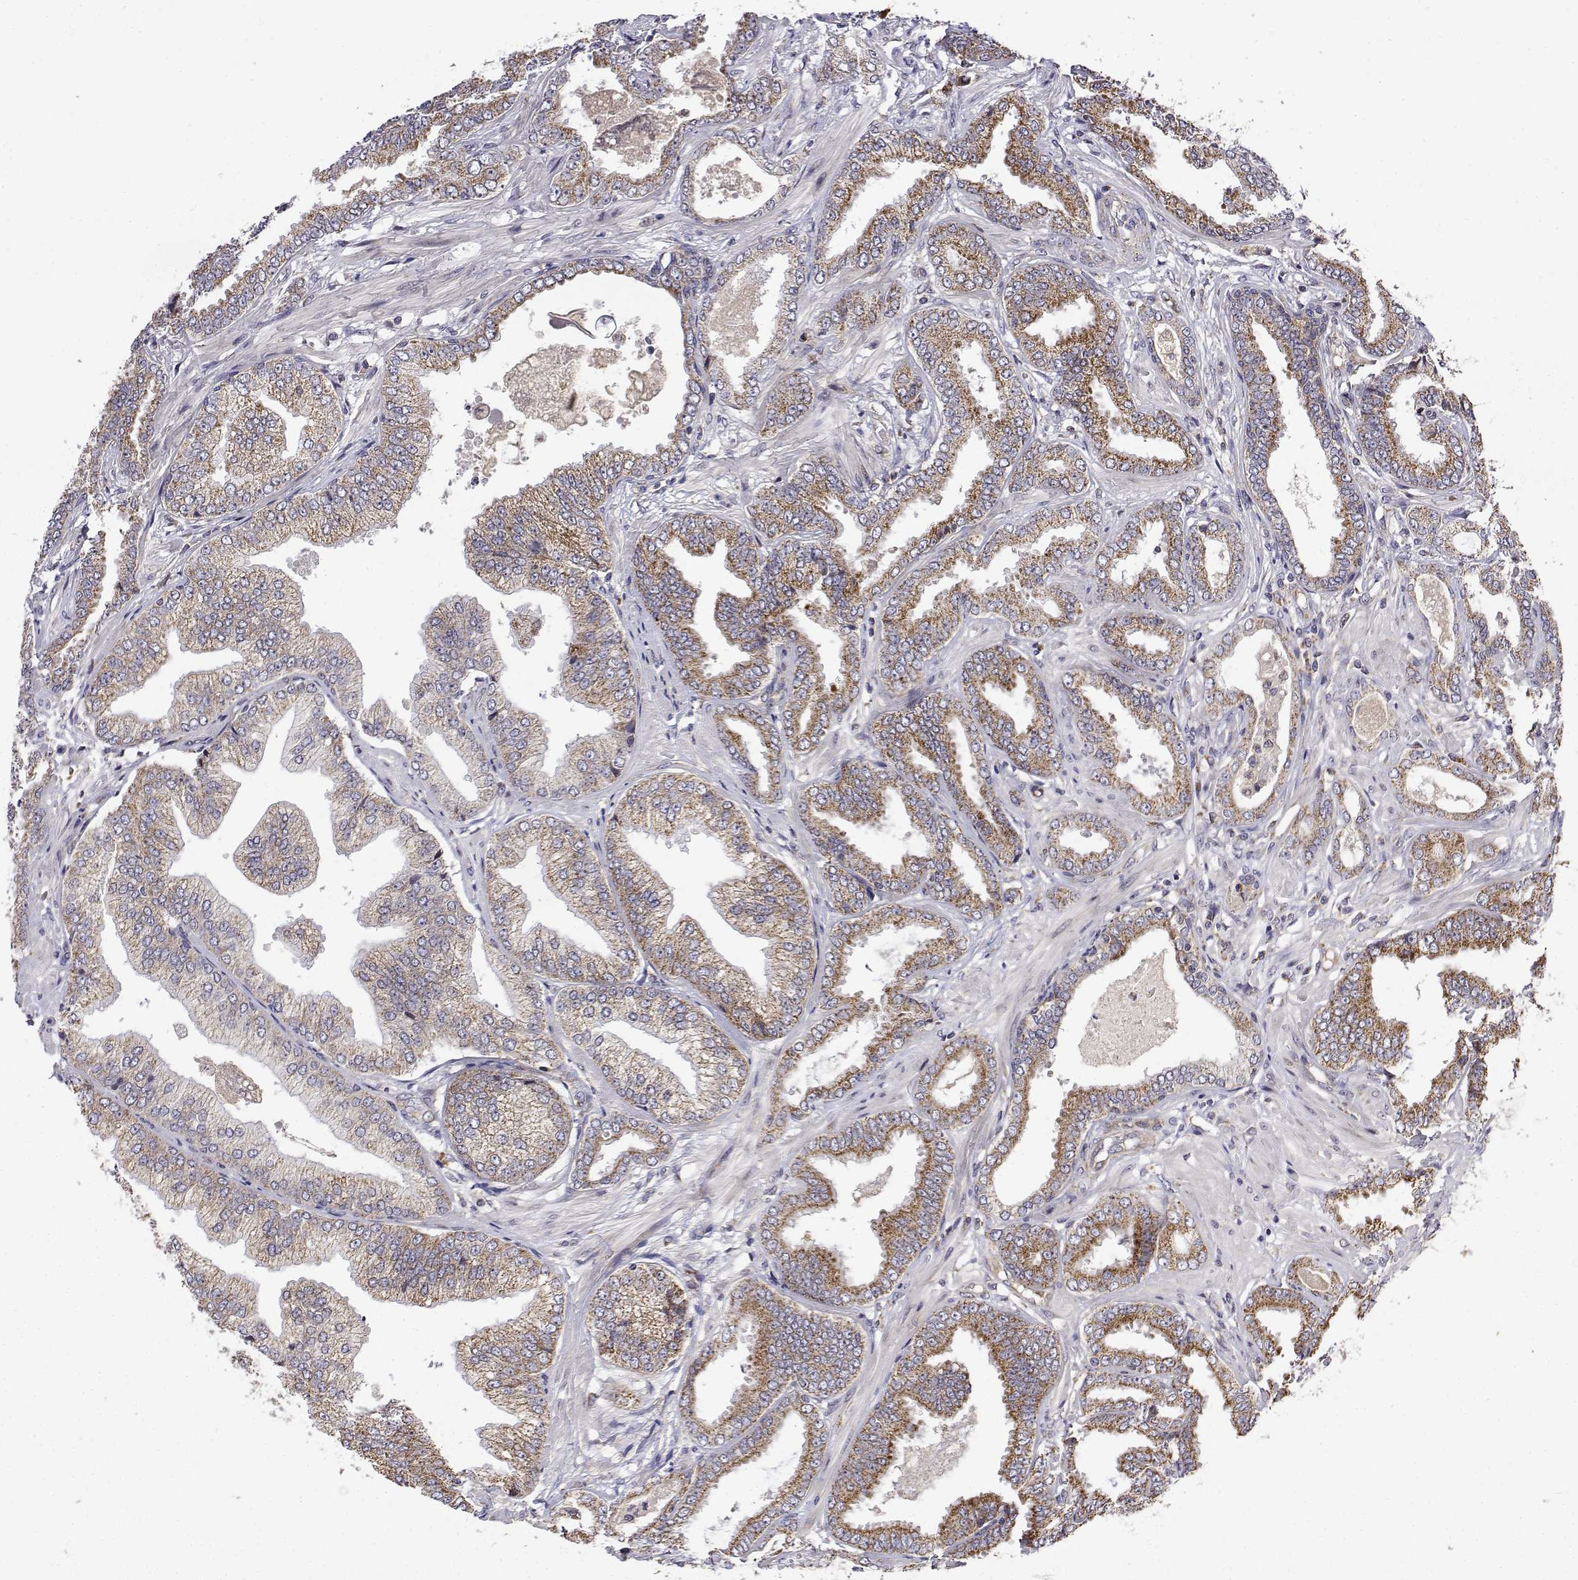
{"staining": {"intensity": "moderate", "quantity": "25%-75%", "location": "cytoplasmic/membranous"}, "tissue": "prostate cancer", "cell_type": "Tumor cells", "image_type": "cancer", "snomed": [{"axis": "morphology", "description": "Adenocarcinoma, Low grade"}, {"axis": "topography", "description": "Prostate"}], "caption": "Immunohistochemistry (IHC) (DAB (3,3'-diaminobenzidine)) staining of prostate adenocarcinoma (low-grade) reveals moderate cytoplasmic/membranous protein staining in approximately 25%-75% of tumor cells.", "gene": "GADD45GIP1", "patient": {"sex": "male", "age": 55}}